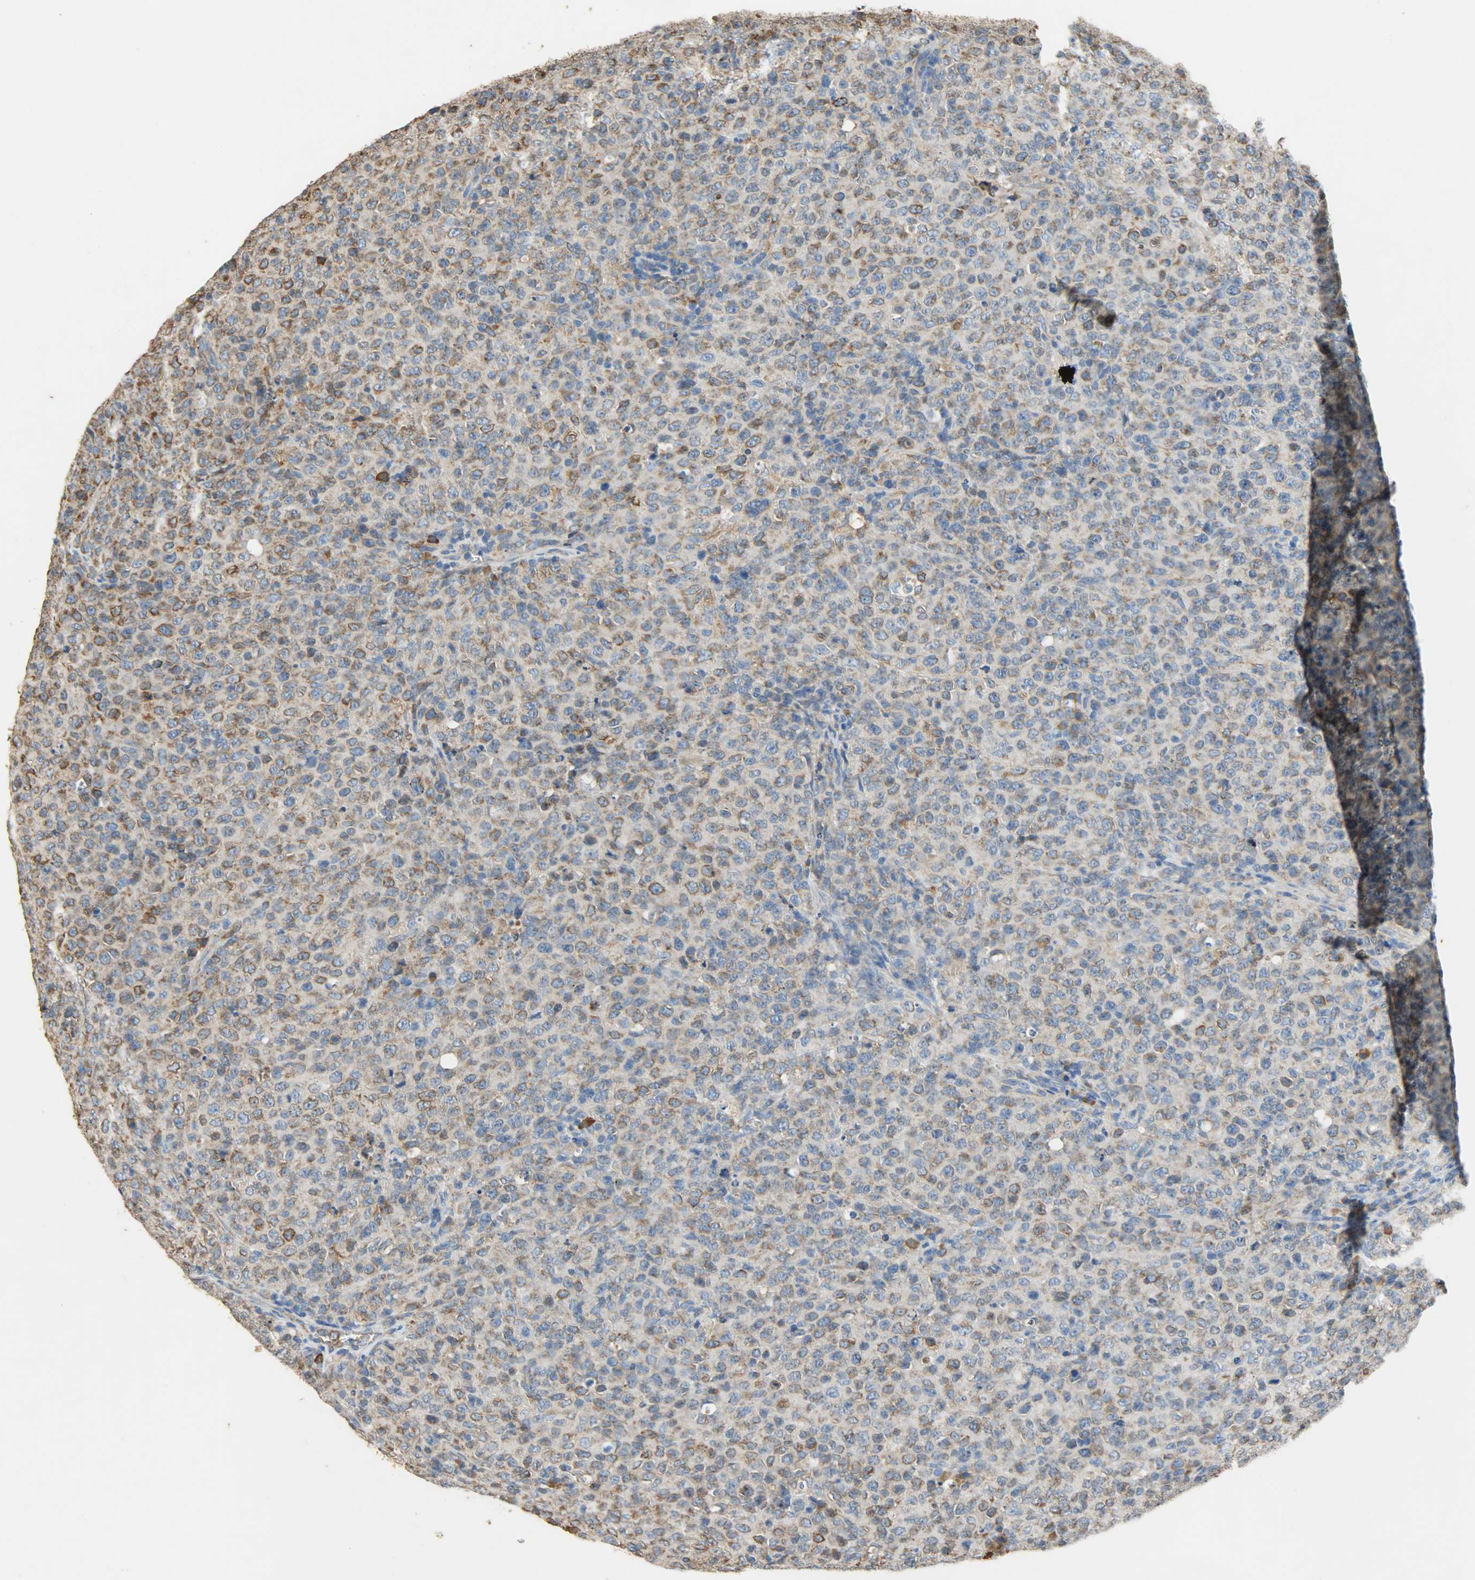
{"staining": {"intensity": "moderate", "quantity": ">75%", "location": "cytoplasmic/membranous"}, "tissue": "lymphoma", "cell_type": "Tumor cells", "image_type": "cancer", "snomed": [{"axis": "morphology", "description": "Malignant lymphoma, non-Hodgkin's type, High grade"}, {"axis": "topography", "description": "Tonsil"}], "caption": "This histopathology image demonstrates malignant lymphoma, non-Hodgkin's type (high-grade) stained with immunohistochemistry (IHC) to label a protein in brown. The cytoplasmic/membranous of tumor cells show moderate positivity for the protein. Nuclei are counter-stained blue.", "gene": "HSPA5", "patient": {"sex": "female", "age": 36}}